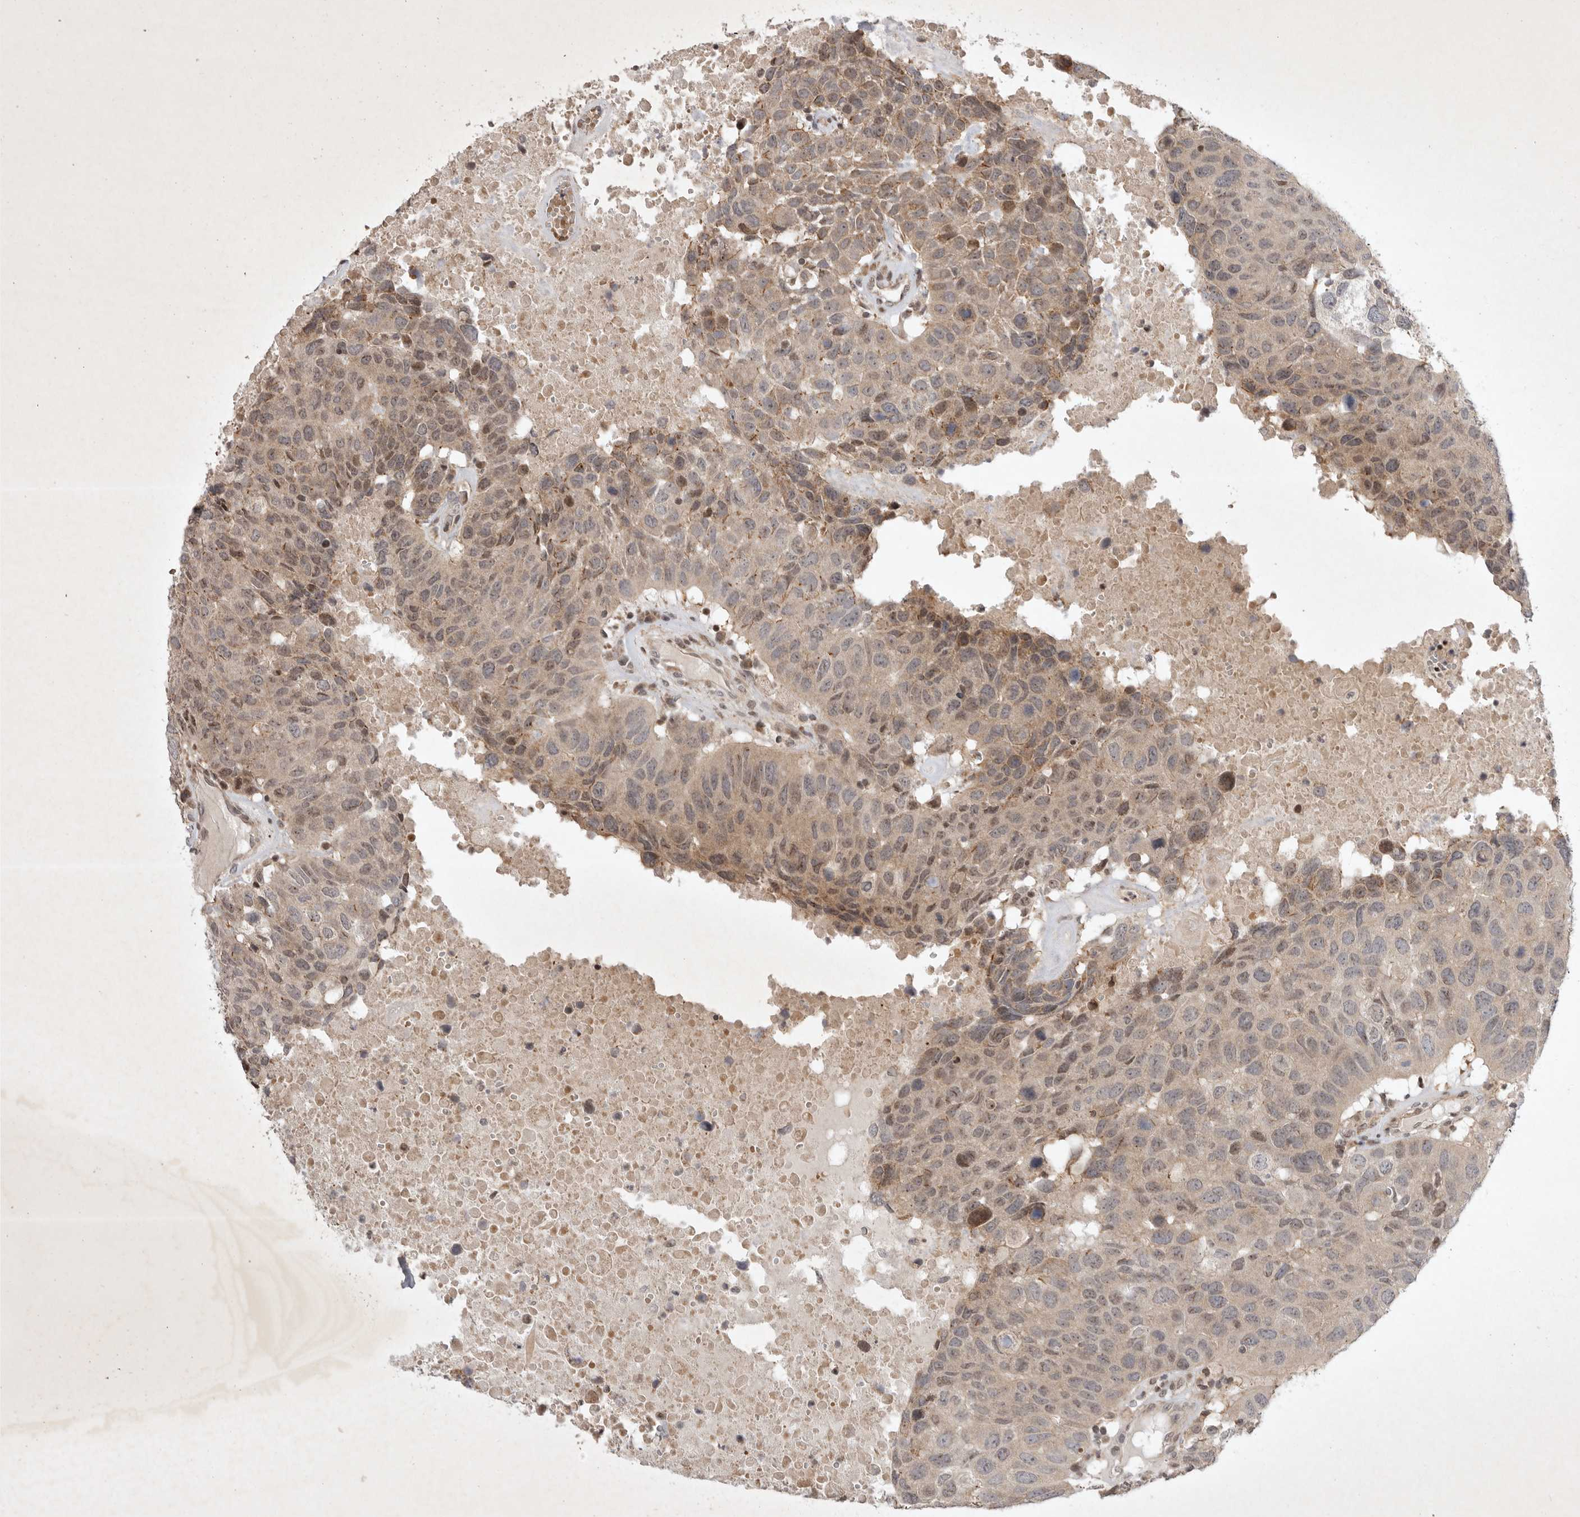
{"staining": {"intensity": "moderate", "quantity": "<25%", "location": "cytoplasmic/membranous,nuclear"}, "tissue": "head and neck cancer", "cell_type": "Tumor cells", "image_type": "cancer", "snomed": [{"axis": "morphology", "description": "Squamous cell carcinoma, NOS"}, {"axis": "topography", "description": "Head-Neck"}], "caption": "DAB immunohistochemical staining of head and neck cancer demonstrates moderate cytoplasmic/membranous and nuclear protein expression in about <25% of tumor cells. (DAB (3,3'-diaminobenzidine) IHC, brown staining for protein, blue staining for nuclei).", "gene": "EIF2AK1", "patient": {"sex": "male", "age": 66}}